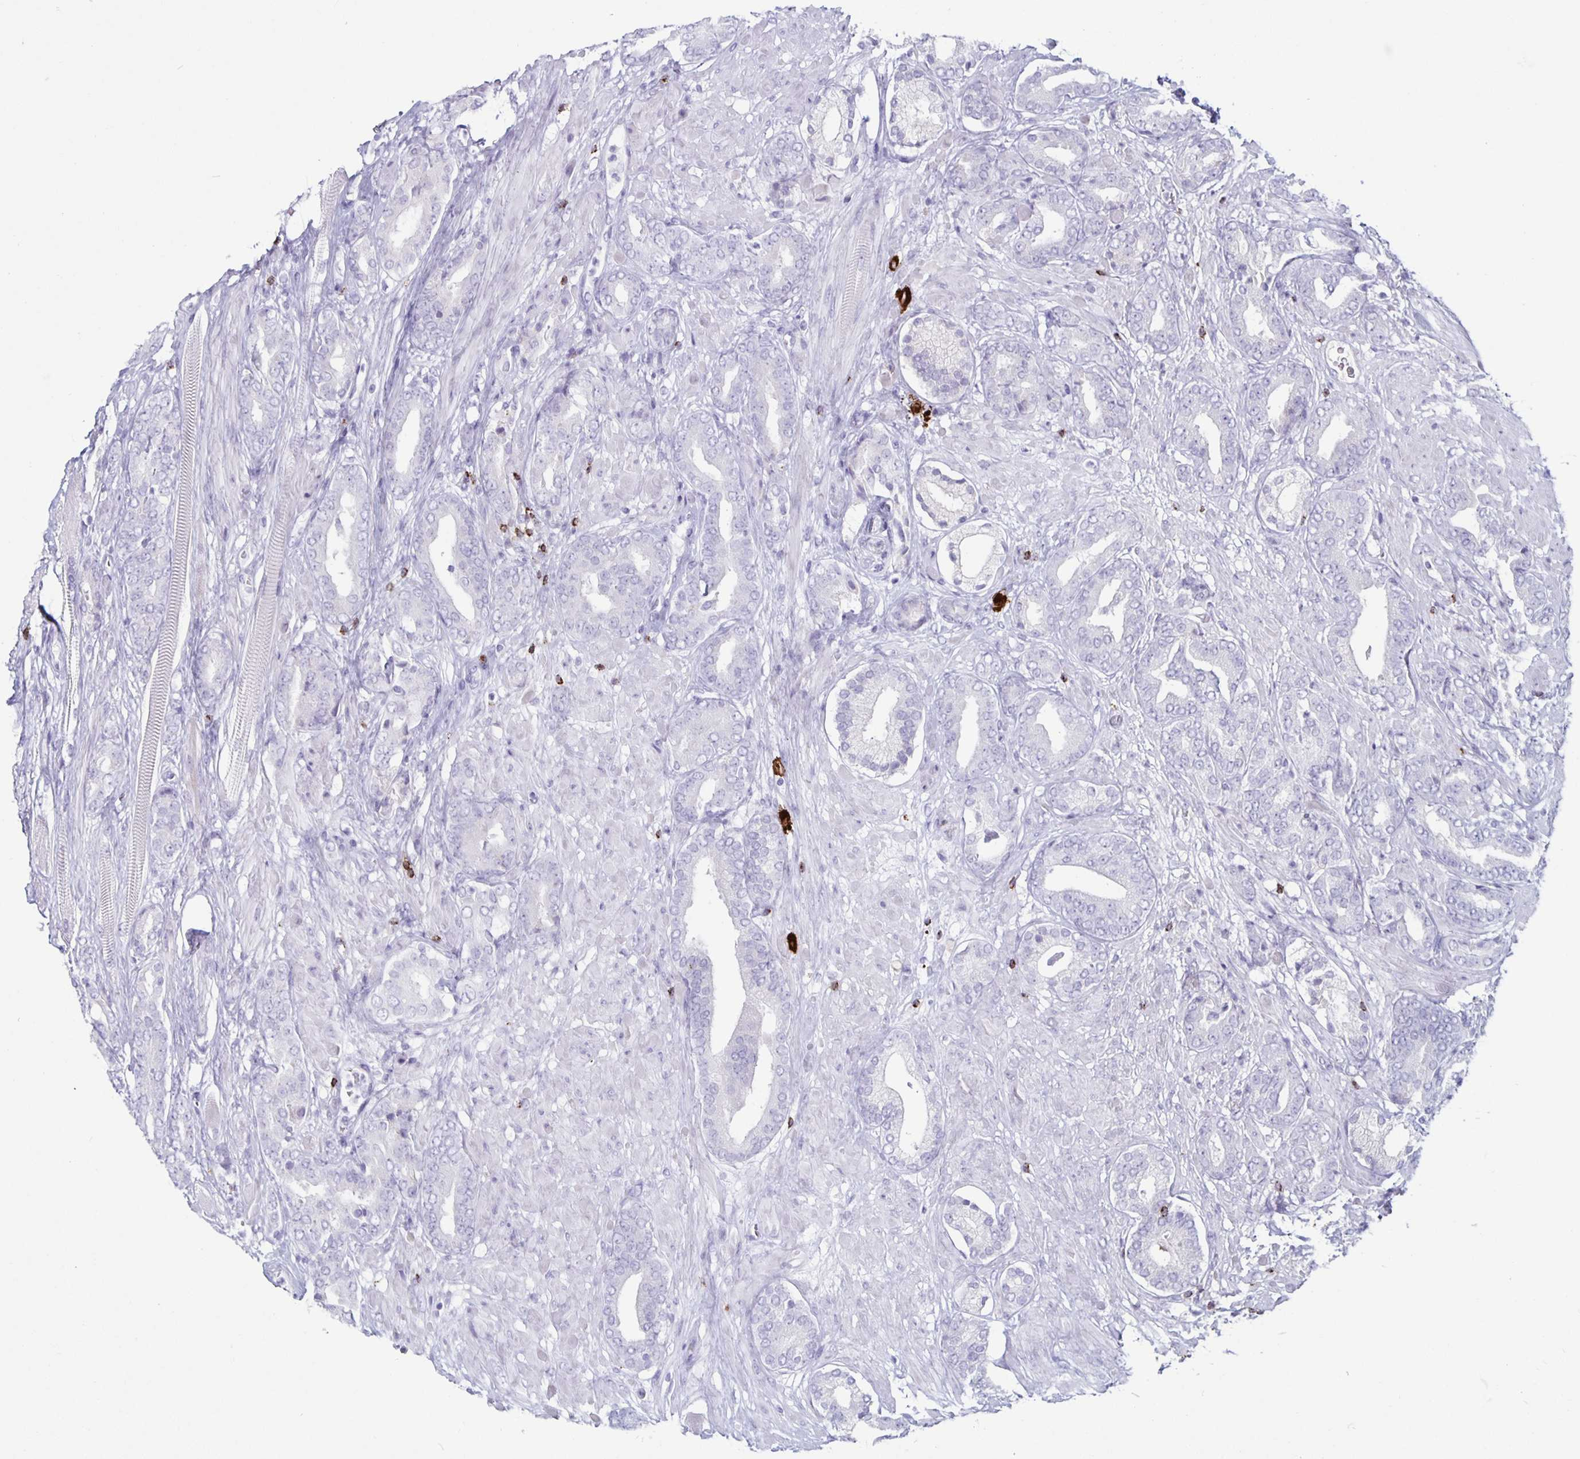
{"staining": {"intensity": "negative", "quantity": "none", "location": "none"}, "tissue": "prostate cancer", "cell_type": "Tumor cells", "image_type": "cancer", "snomed": [{"axis": "morphology", "description": "Adenocarcinoma, High grade"}, {"axis": "topography", "description": "Prostate"}], "caption": "Immunohistochemical staining of prostate cancer shows no significant staining in tumor cells.", "gene": "GZMK", "patient": {"sex": "male", "age": 56}}